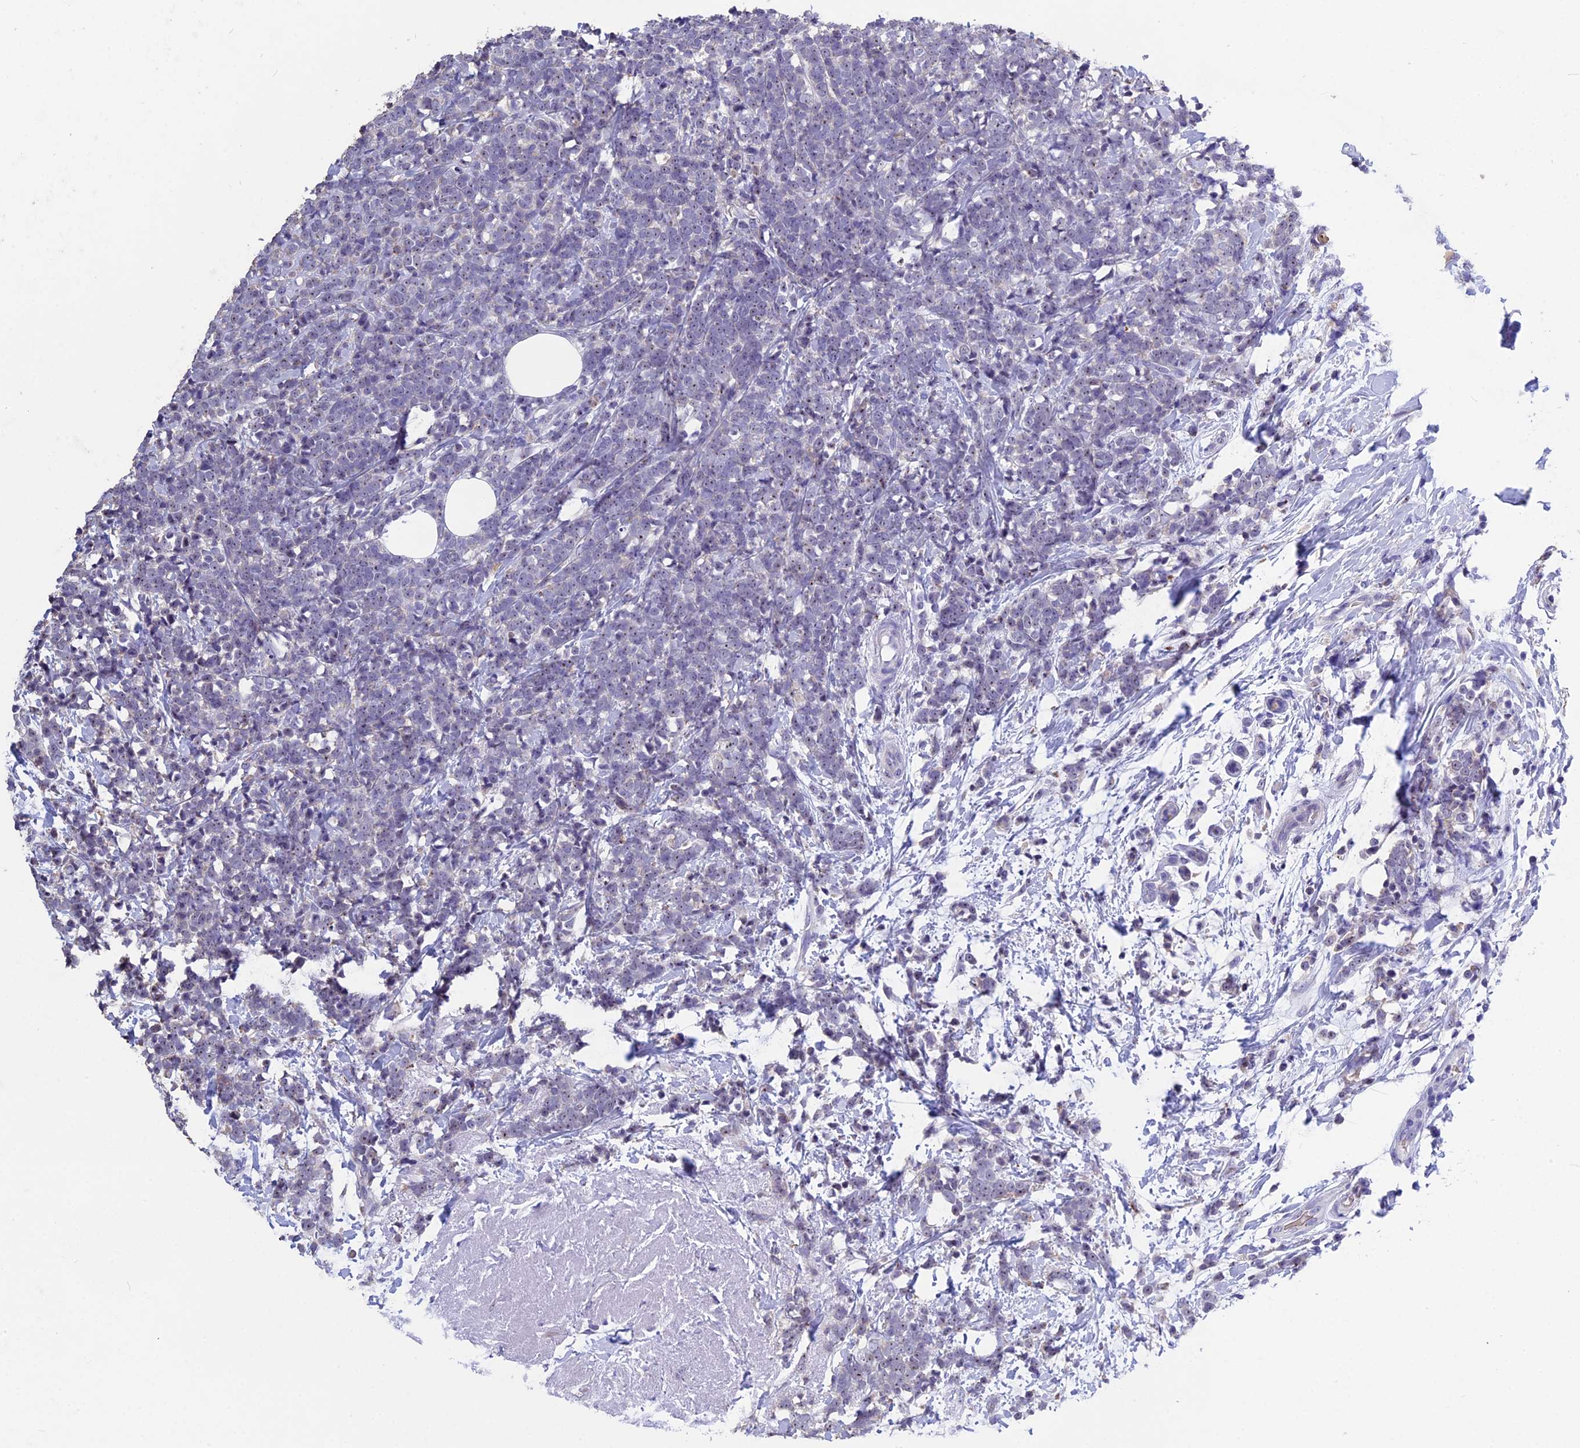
{"staining": {"intensity": "negative", "quantity": "none", "location": "none"}, "tissue": "breast cancer", "cell_type": "Tumor cells", "image_type": "cancer", "snomed": [{"axis": "morphology", "description": "Lobular carcinoma"}, {"axis": "topography", "description": "Breast"}], "caption": "An immunohistochemistry photomicrograph of breast cancer is shown. There is no staining in tumor cells of breast cancer.", "gene": "KNOP1", "patient": {"sex": "female", "age": 58}}